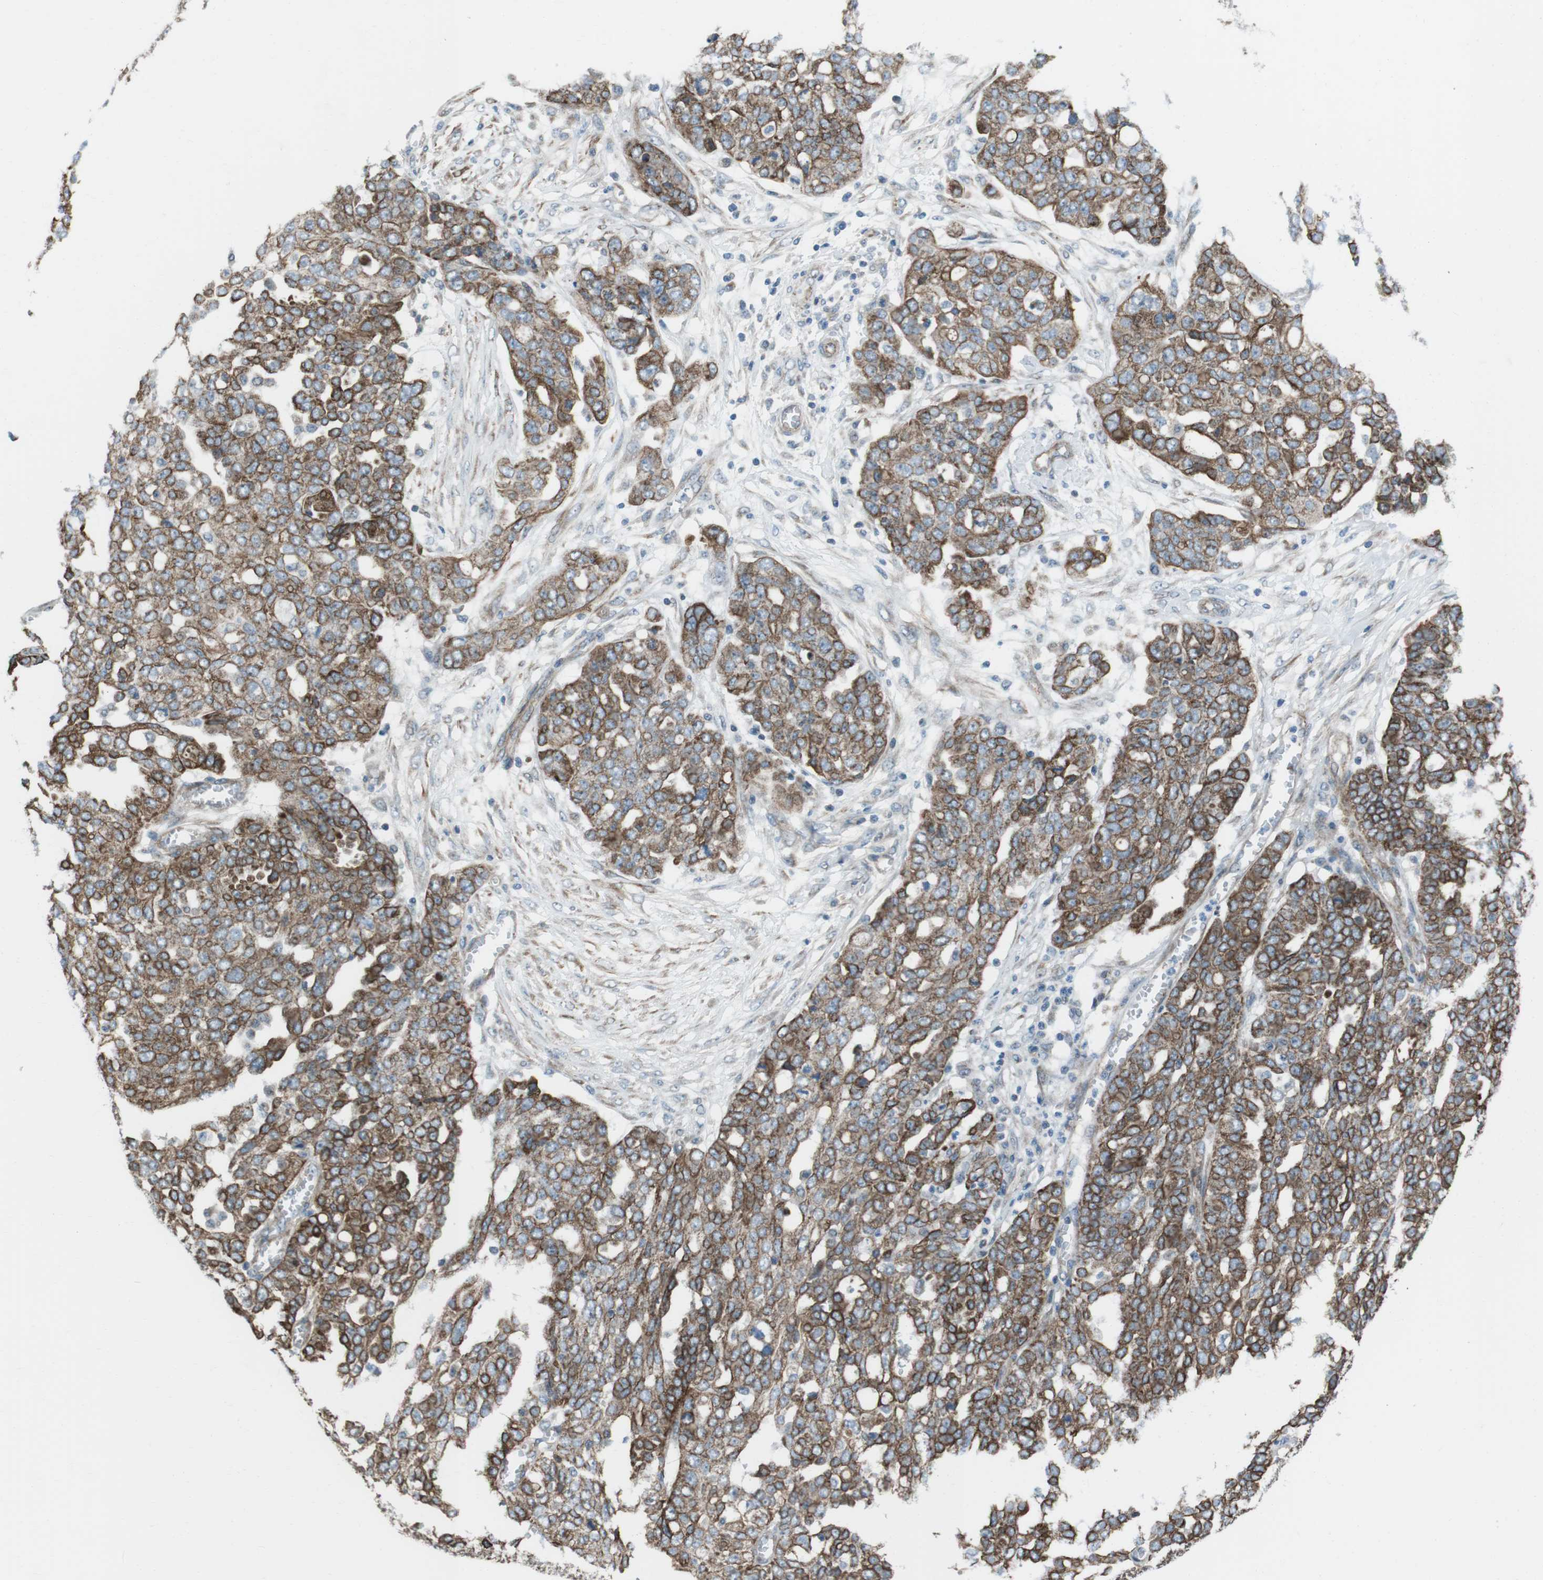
{"staining": {"intensity": "moderate", "quantity": ">75%", "location": "cytoplasmic/membranous"}, "tissue": "ovarian cancer", "cell_type": "Tumor cells", "image_type": "cancer", "snomed": [{"axis": "morphology", "description": "Cystadenocarcinoma, serous, NOS"}, {"axis": "topography", "description": "Soft tissue"}, {"axis": "topography", "description": "Ovary"}], "caption": "This histopathology image displays immunohistochemistry staining of ovarian serous cystadenocarcinoma, with medium moderate cytoplasmic/membranous positivity in approximately >75% of tumor cells.", "gene": "FAM174B", "patient": {"sex": "female", "age": 57}}